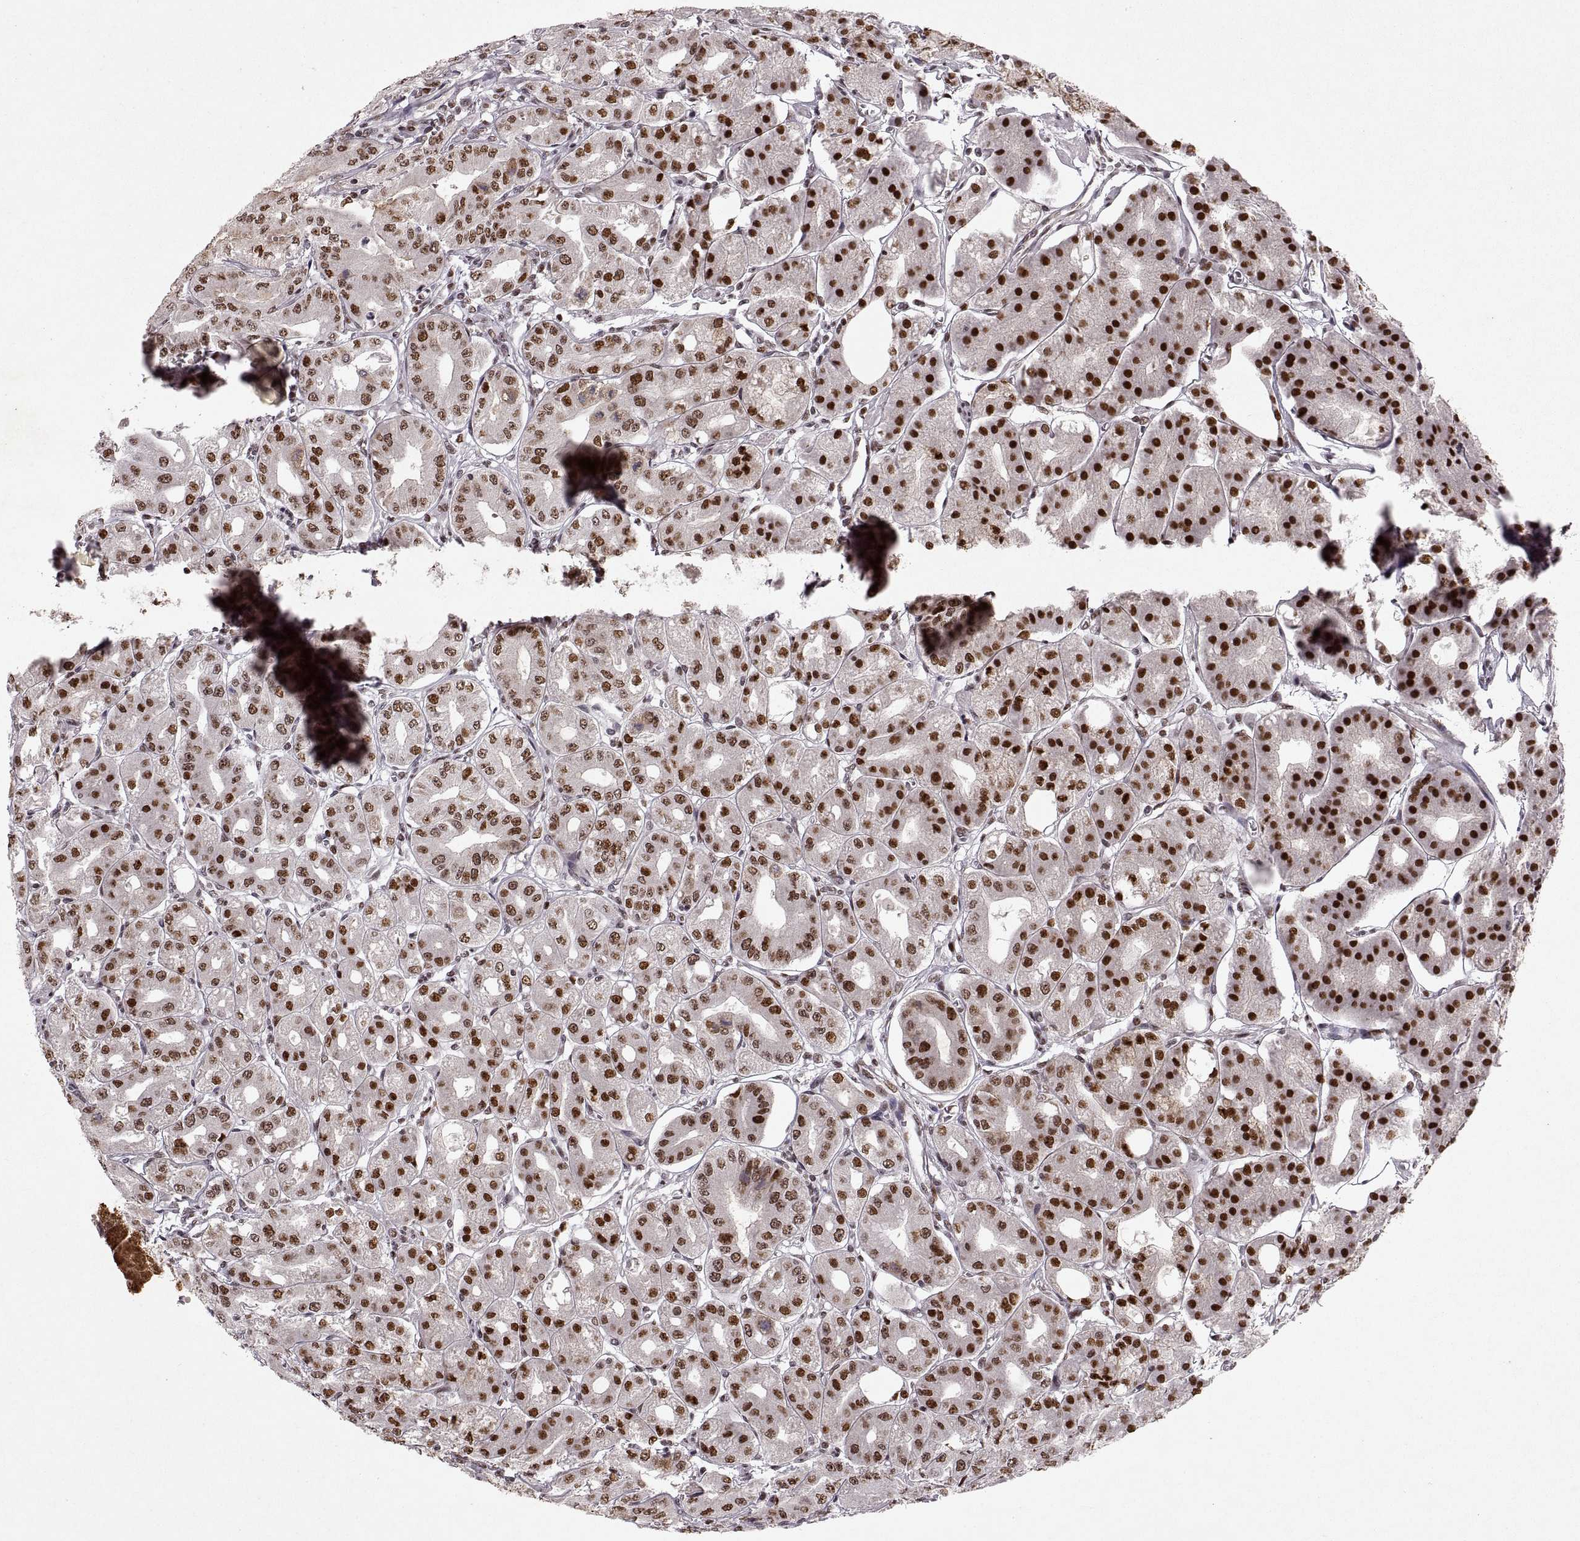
{"staining": {"intensity": "strong", "quantity": ">75%", "location": "nuclear"}, "tissue": "stomach", "cell_type": "Glandular cells", "image_type": "normal", "snomed": [{"axis": "morphology", "description": "Normal tissue, NOS"}, {"axis": "topography", "description": "Stomach, lower"}], "caption": "This image displays unremarkable stomach stained with immunohistochemistry to label a protein in brown. The nuclear of glandular cells show strong positivity for the protein. Nuclei are counter-stained blue.", "gene": "MT1E", "patient": {"sex": "male", "age": 71}}